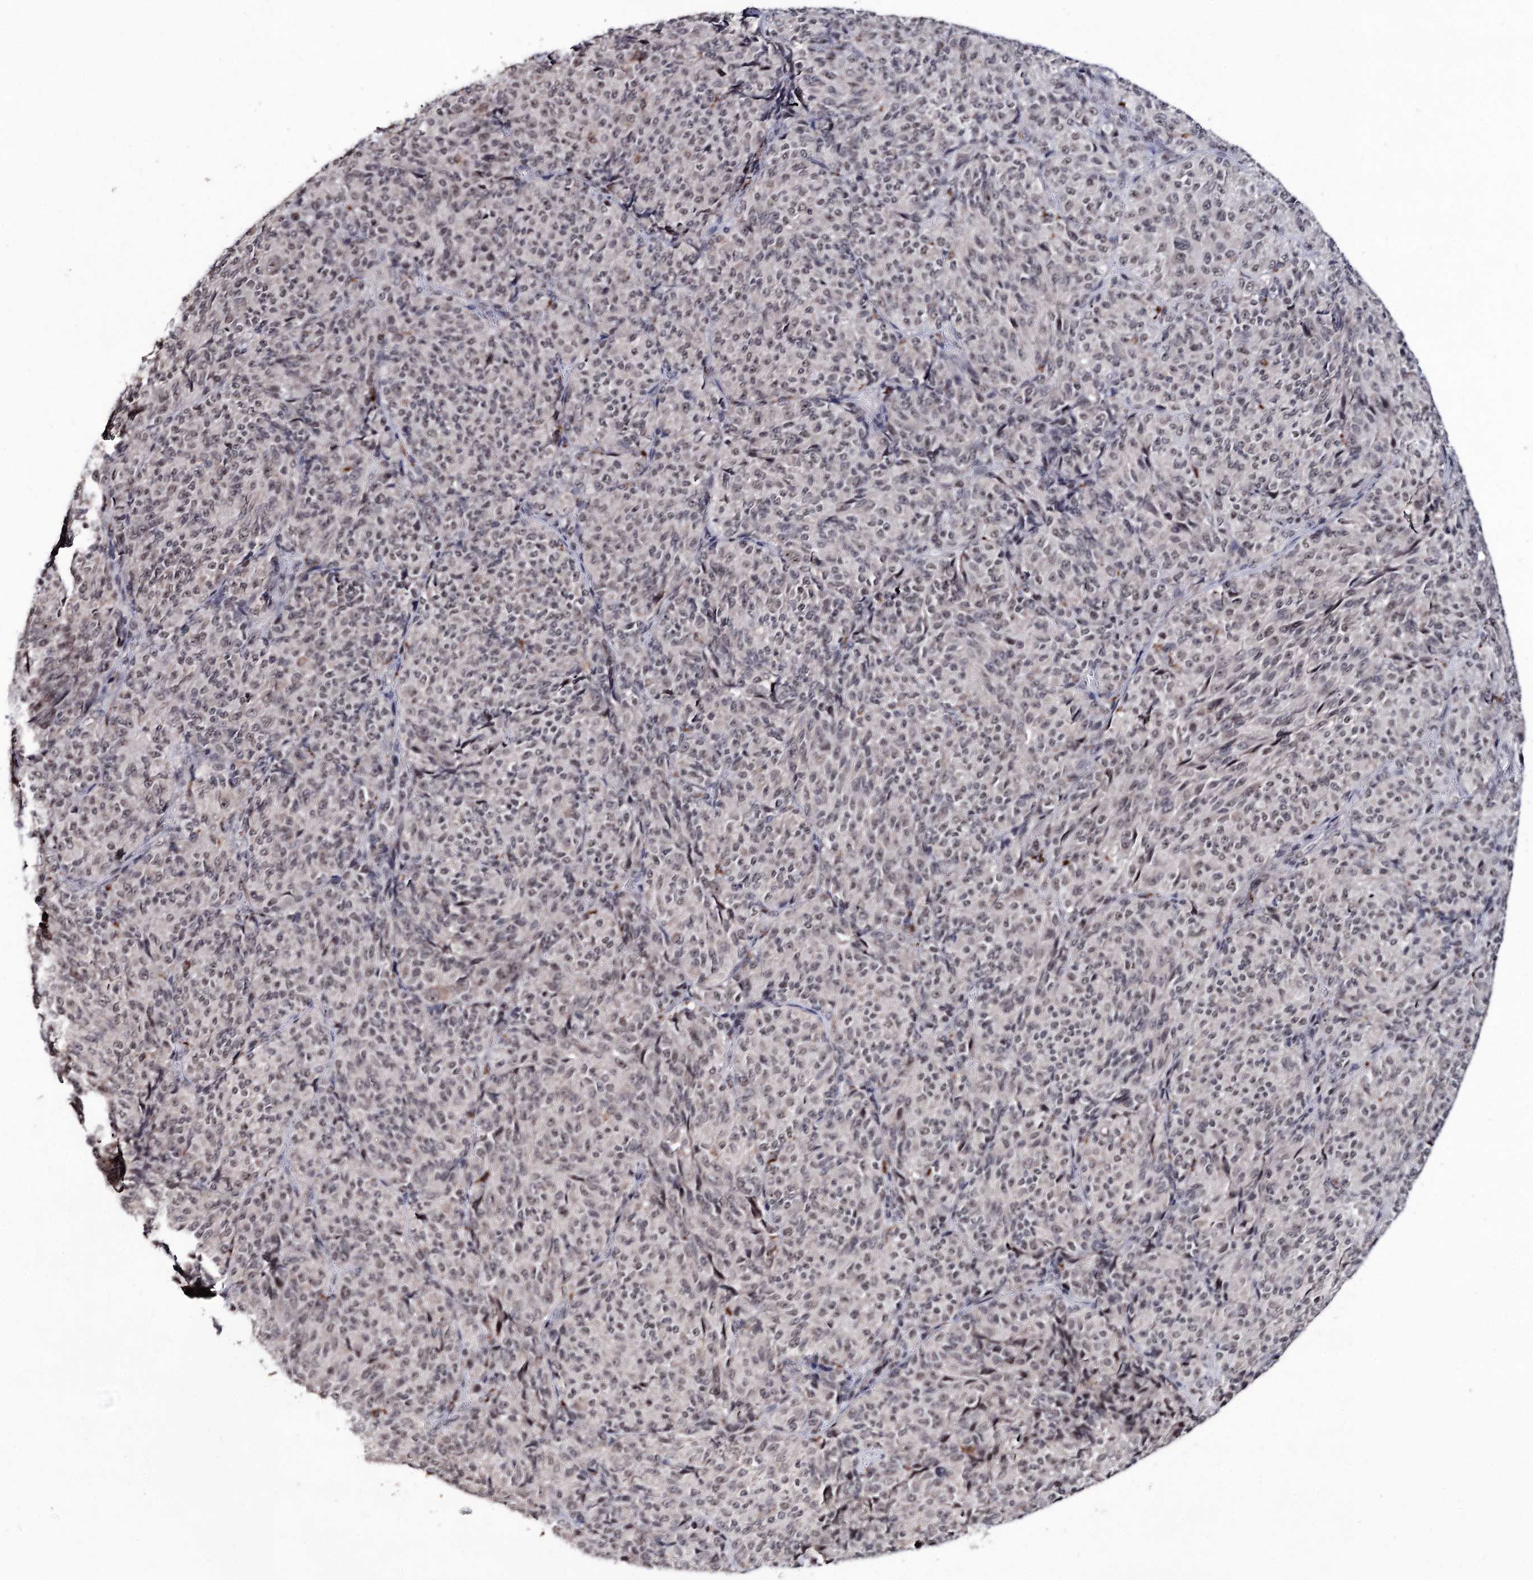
{"staining": {"intensity": "weak", "quantity": "25%-75%", "location": "nuclear"}, "tissue": "melanoma", "cell_type": "Tumor cells", "image_type": "cancer", "snomed": [{"axis": "morphology", "description": "Malignant melanoma, Metastatic site"}, {"axis": "topography", "description": "Brain"}], "caption": "The immunohistochemical stain labels weak nuclear staining in tumor cells of melanoma tissue. (Stains: DAB (3,3'-diaminobenzidine) in brown, nuclei in blue, Microscopy: brightfield microscopy at high magnification).", "gene": "VGLL4", "patient": {"sex": "female", "age": 56}}